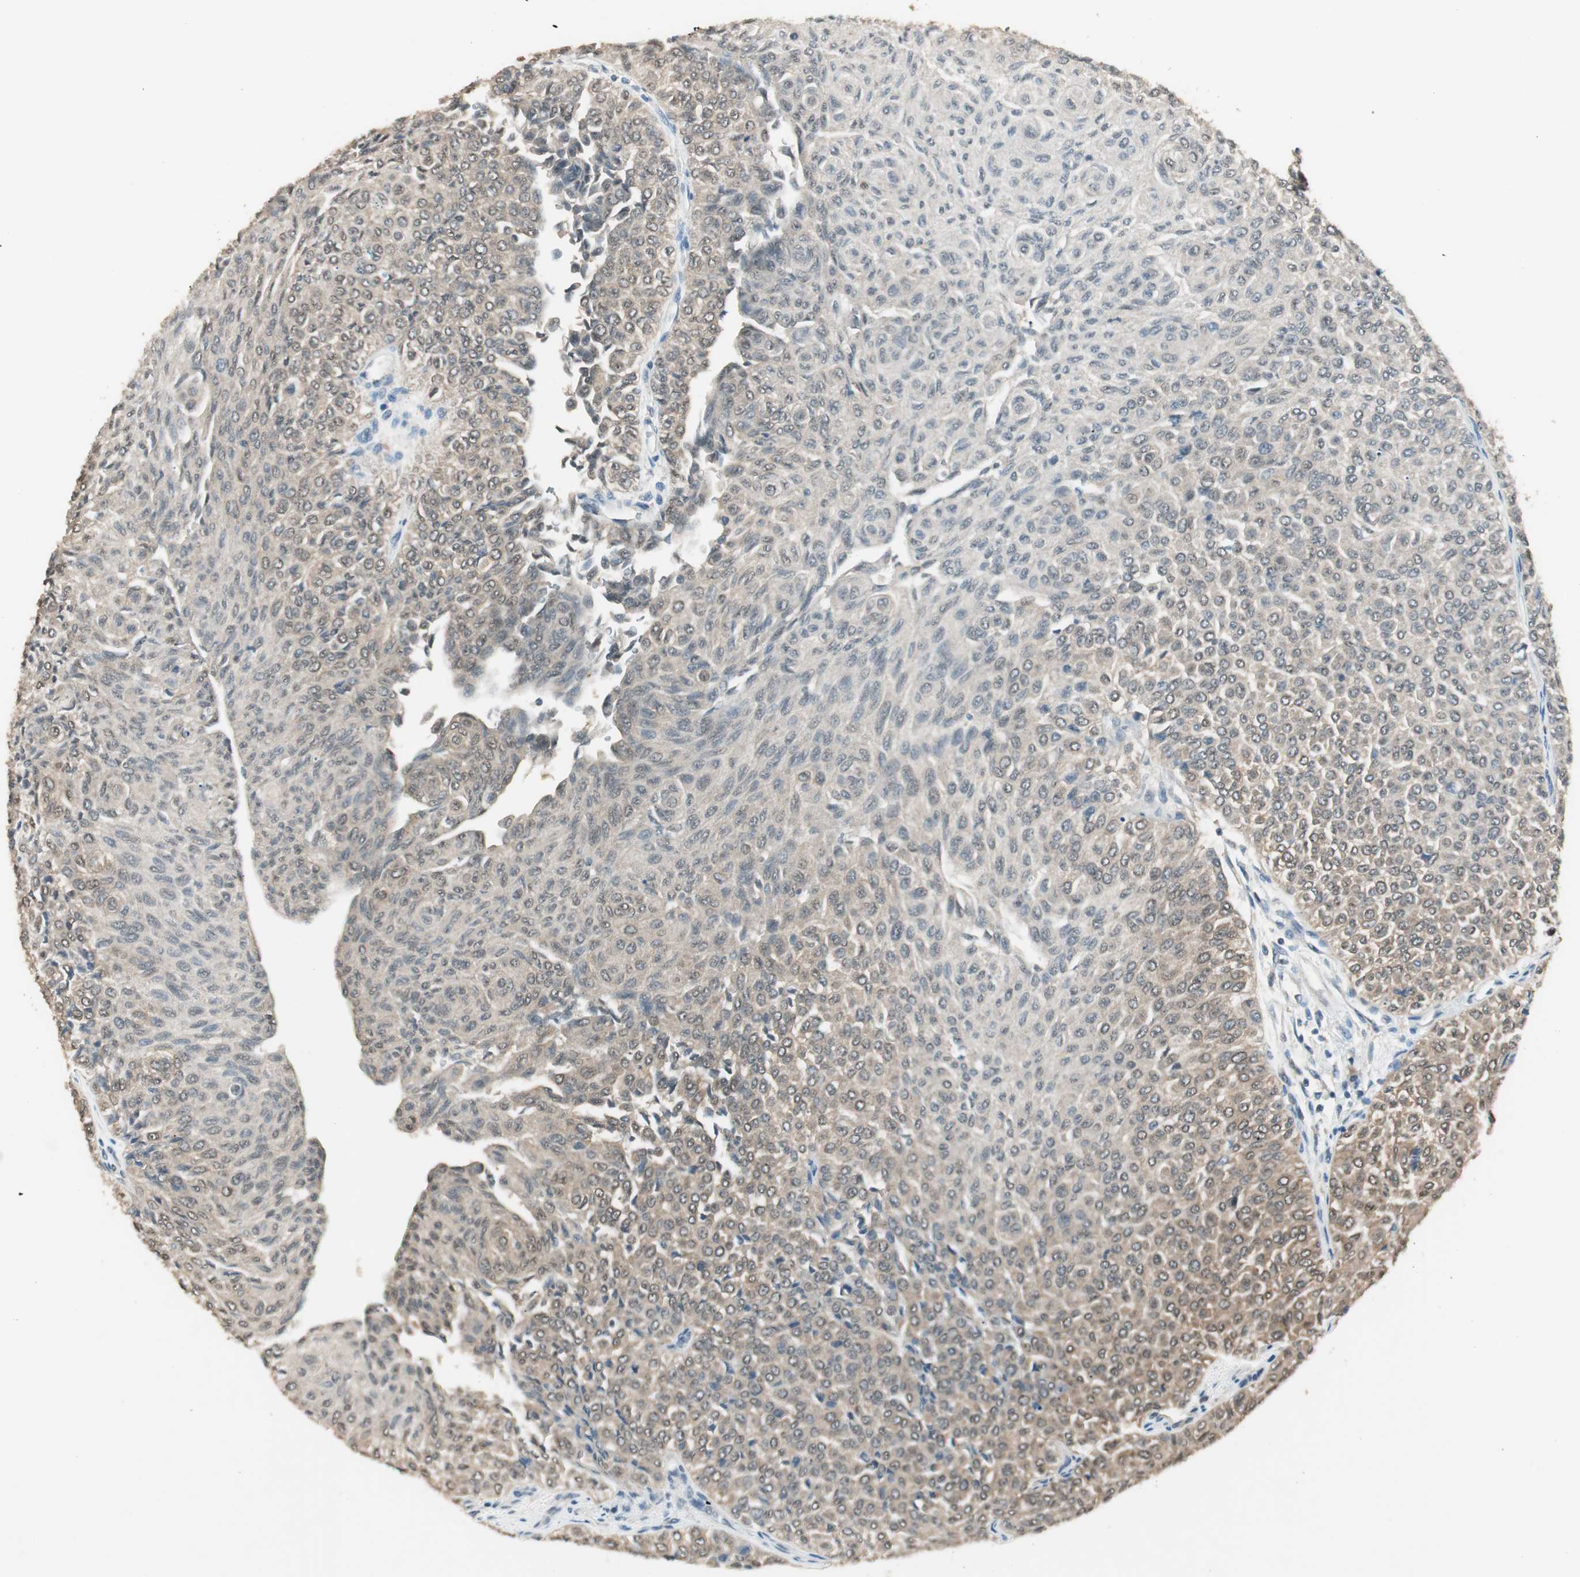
{"staining": {"intensity": "moderate", "quantity": "25%-75%", "location": "cytoplasmic/membranous"}, "tissue": "urothelial cancer", "cell_type": "Tumor cells", "image_type": "cancer", "snomed": [{"axis": "morphology", "description": "Urothelial carcinoma, Low grade"}, {"axis": "topography", "description": "Urinary bladder"}], "caption": "Tumor cells exhibit medium levels of moderate cytoplasmic/membranous staining in about 25%-75% of cells in low-grade urothelial carcinoma.", "gene": "USP5", "patient": {"sex": "male", "age": 78}}